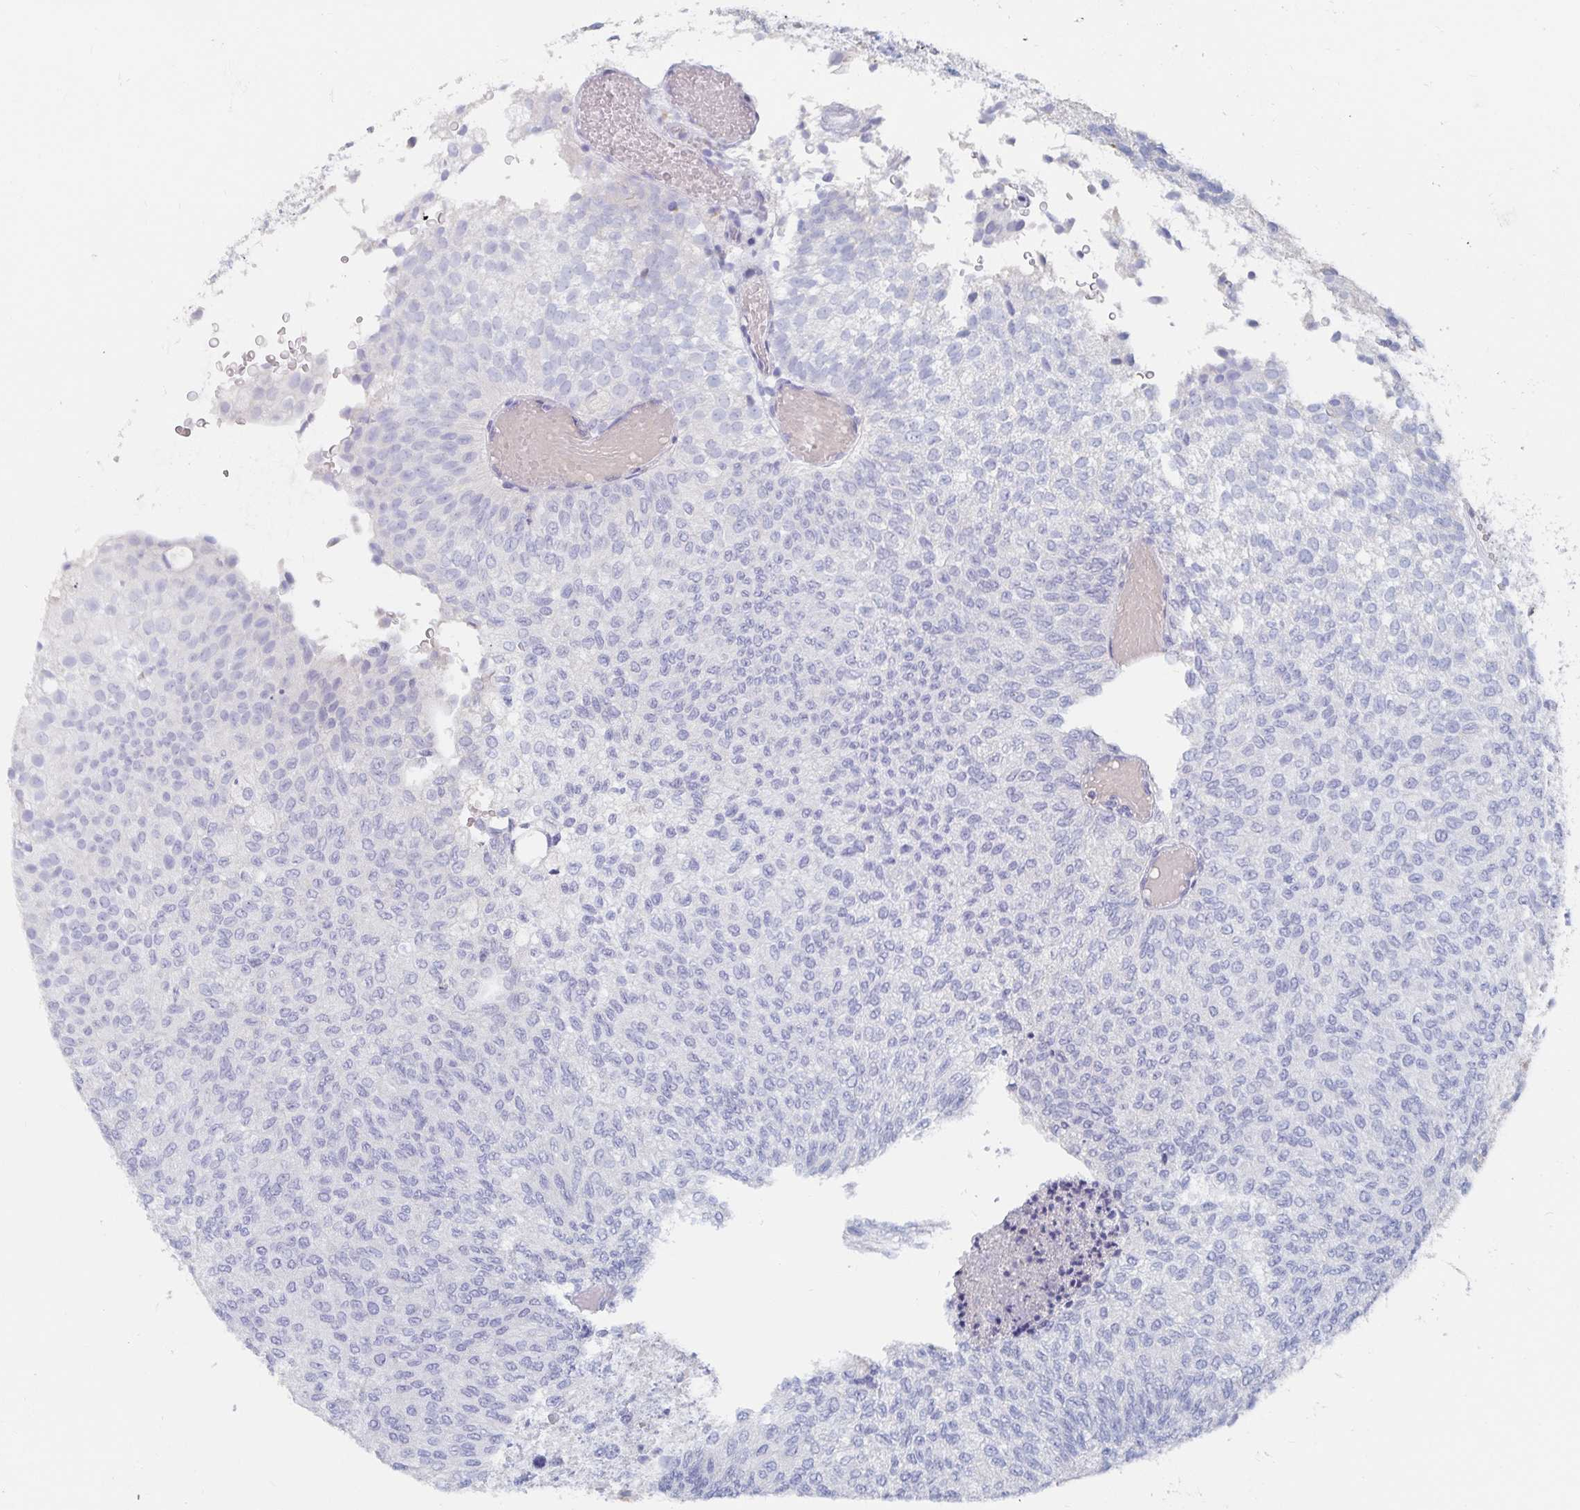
{"staining": {"intensity": "negative", "quantity": "none", "location": "none"}, "tissue": "urothelial cancer", "cell_type": "Tumor cells", "image_type": "cancer", "snomed": [{"axis": "morphology", "description": "Urothelial carcinoma, Low grade"}, {"axis": "topography", "description": "Urinary bladder"}], "caption": "Immunohistochemistry (IHC) micrograph of human urothelial cancer stained for a protein (brown), which reveals no staining in tumor cells. Nuclei are stained in blue.", "gene": "CFAP69", "patient": {"sex": "male", "age": 78}}